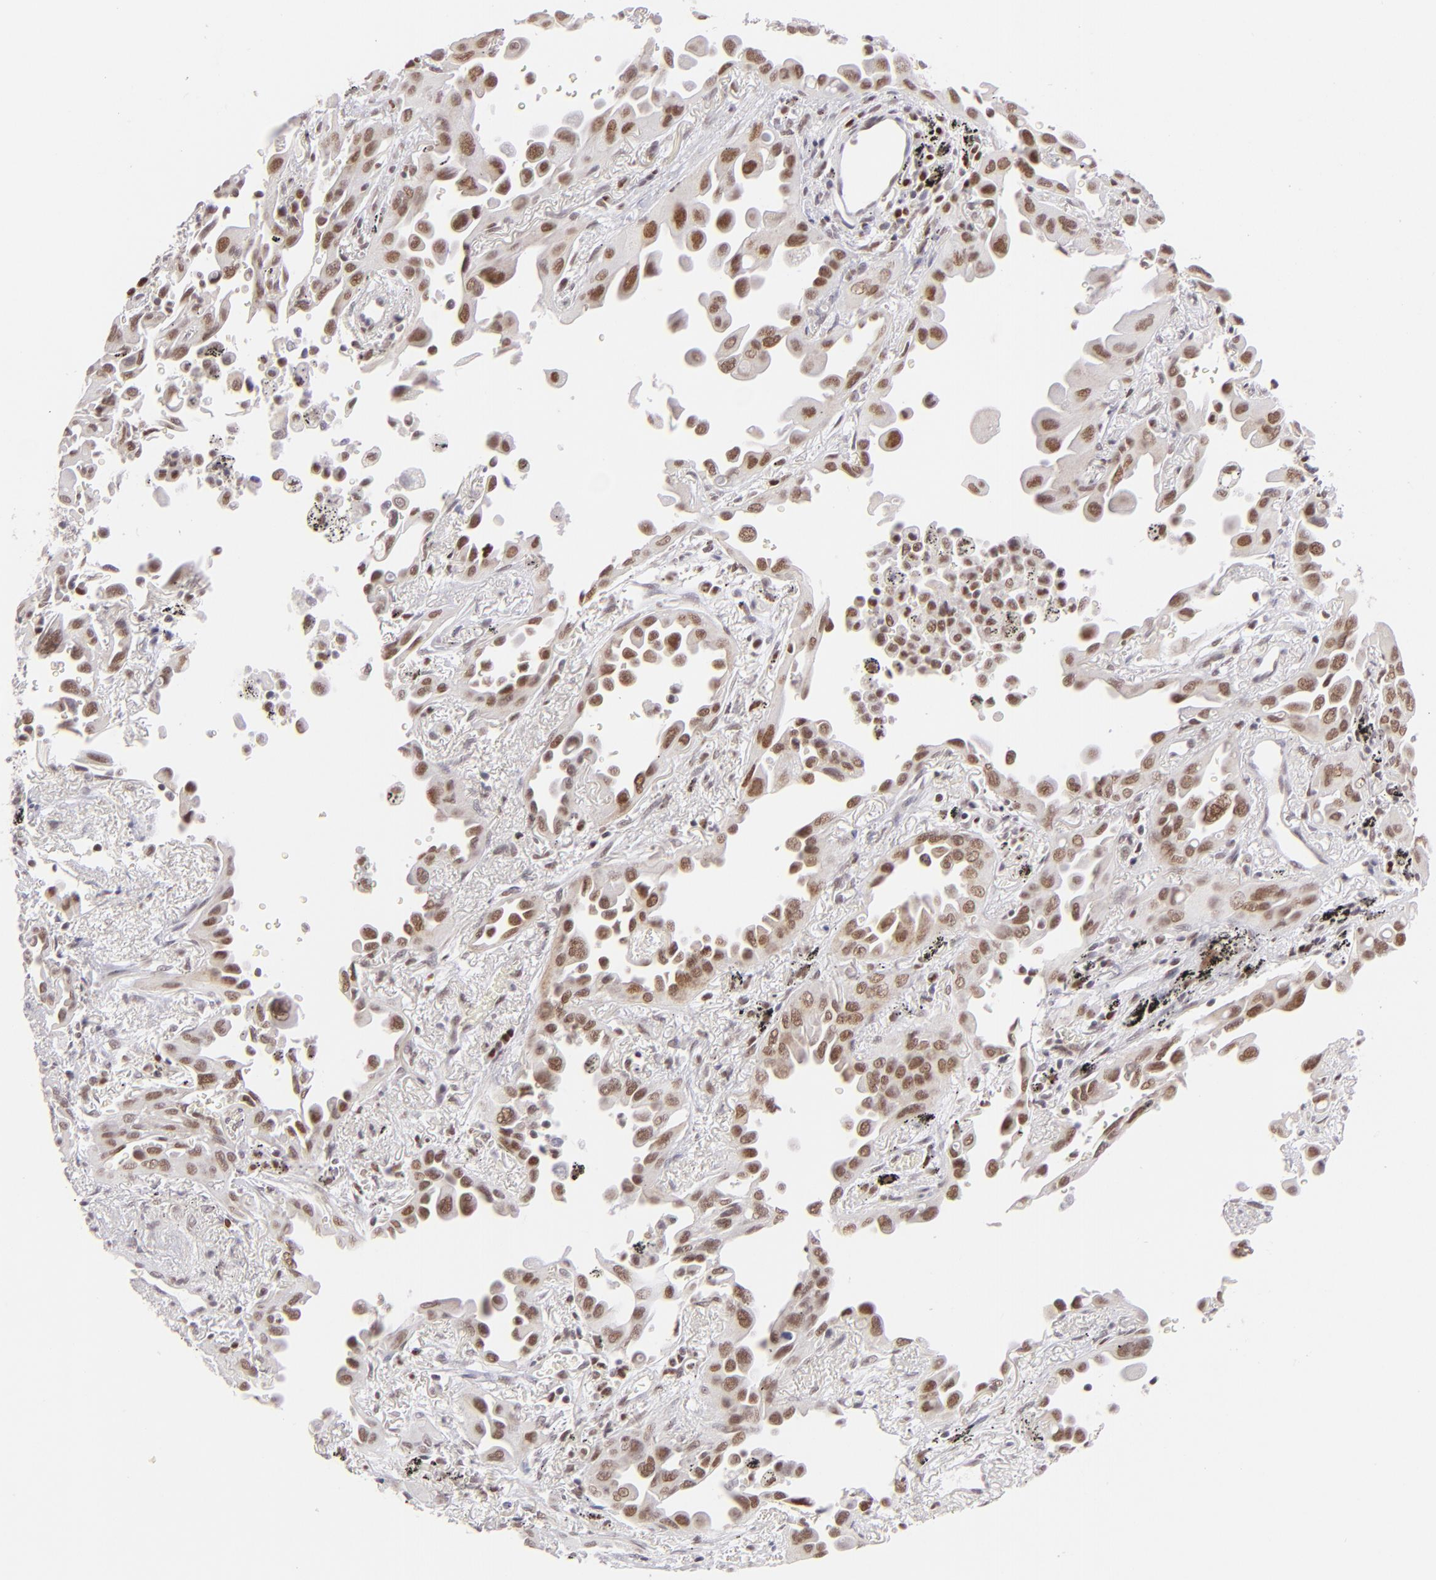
{"staining": {"intensity": "moderate", "quantity": ">75%", "location": "nuclear"}, "tissue": "lung cancer", "cell_type": "Tumor cells", "image_type": "cancer", "snomed": [{"axis": "morphology", "description": "Adenocarcinoma, NOS"}, {"axis": "topography", "description": "Lung"}], "caption": "High-magnification brightfield microscopy of lung cancer stained with DAB (brown) and counterstained with hematoxylin (blue). tumor cells exhibit moderate nuclear staining is seen in approximately>75% of cells. Immunohistochemistry stains the protein of interest in brown and the nuclei are stained blue.", "gene": "POU2F1", "patient": {"sex": "male", "age": 68}}